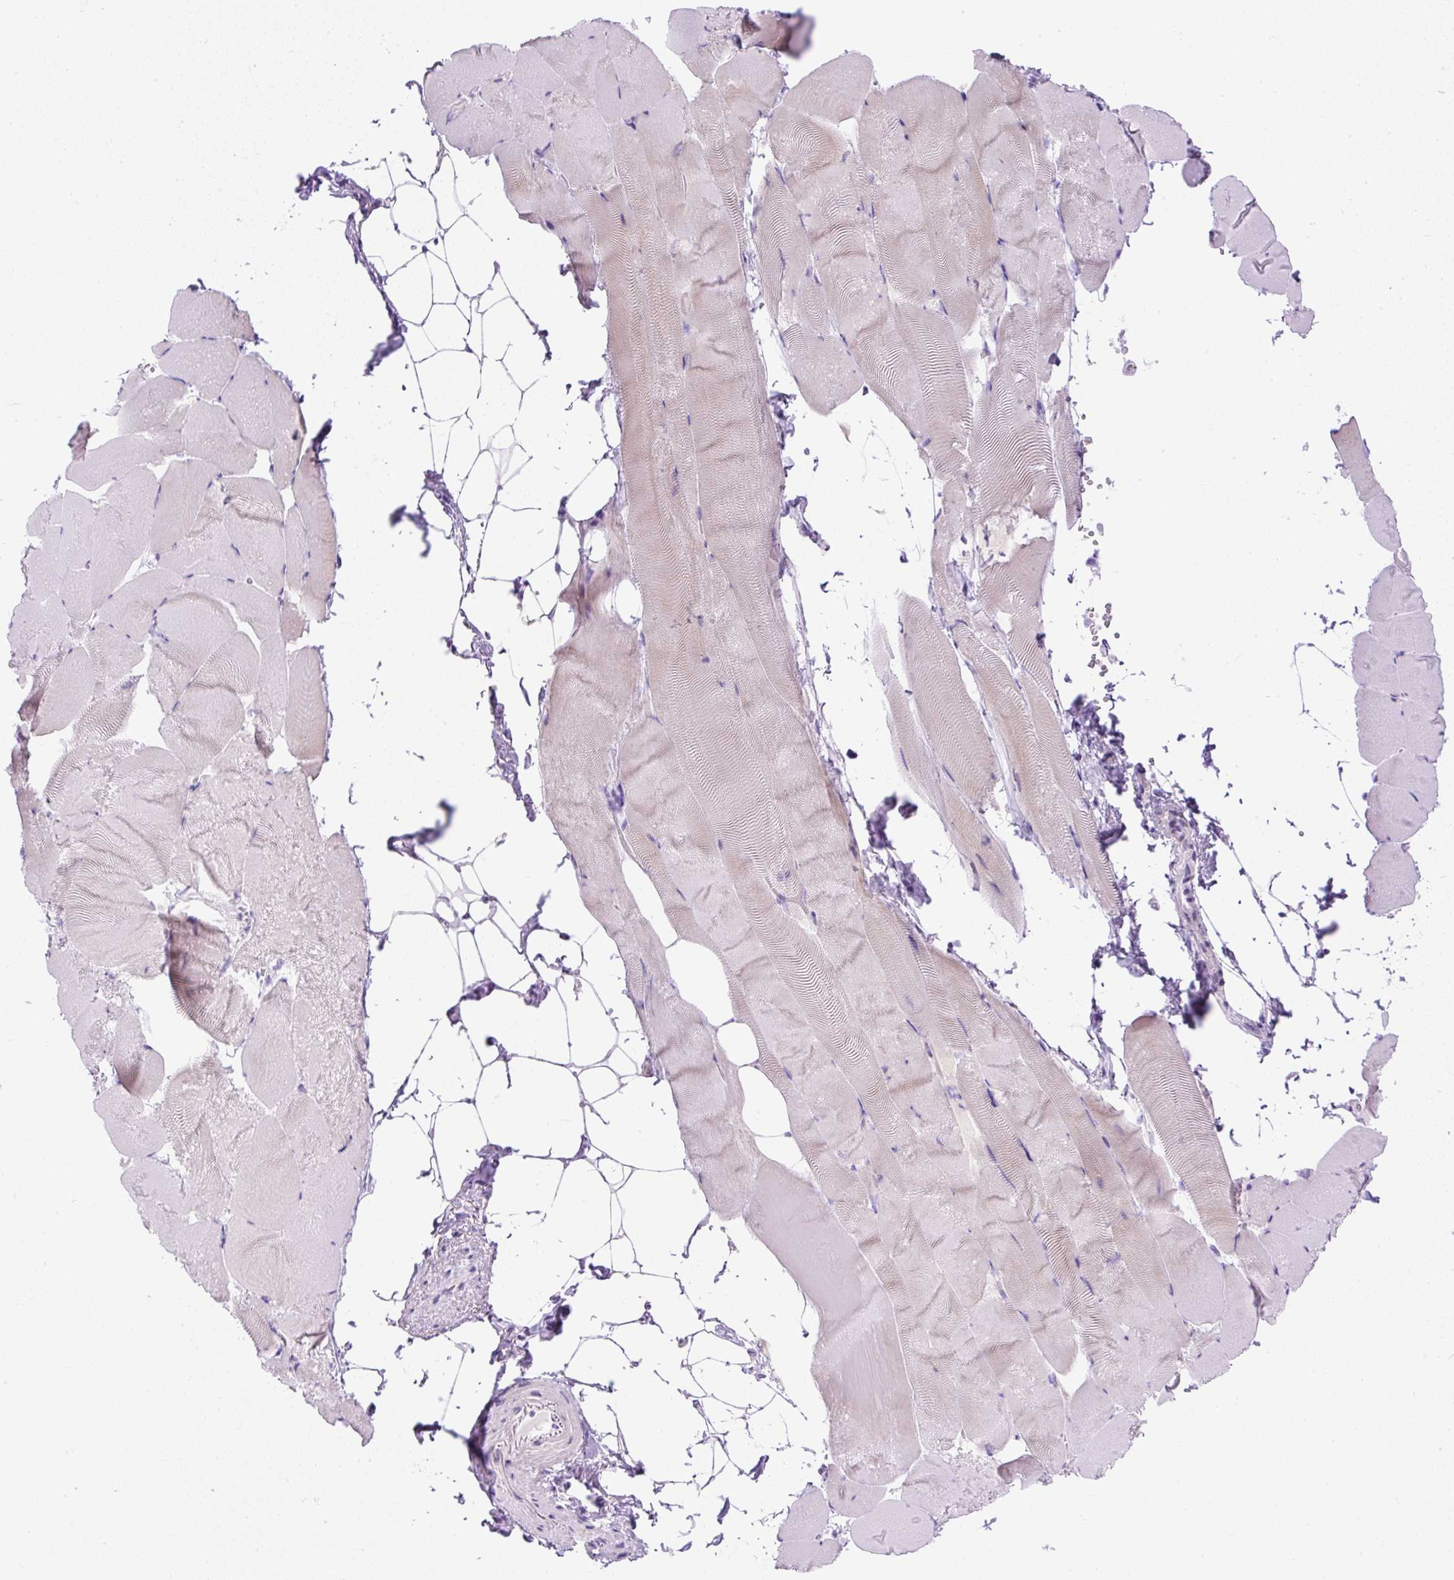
{"staining": {"intensity": "weak", "quantity": "<25%", "location": "cytoplasmic/membranous"}, "tissue": "skeletal muscle", "cell_type": "Myocytes", "image_type": "normal", "snomed": [{"axis": "morphology", "description": "Normal tissue, NOS"}, {"axis": "topography", "description": "Skeletal muscle"}], "caption": "High power microscopy histopathology image of an IHC micrograph of unremarkable skeletal muscle, revealing no significant staining in myocytes.", "gene": "UPP1", "patient": {"sex": "female", "age": 64}}